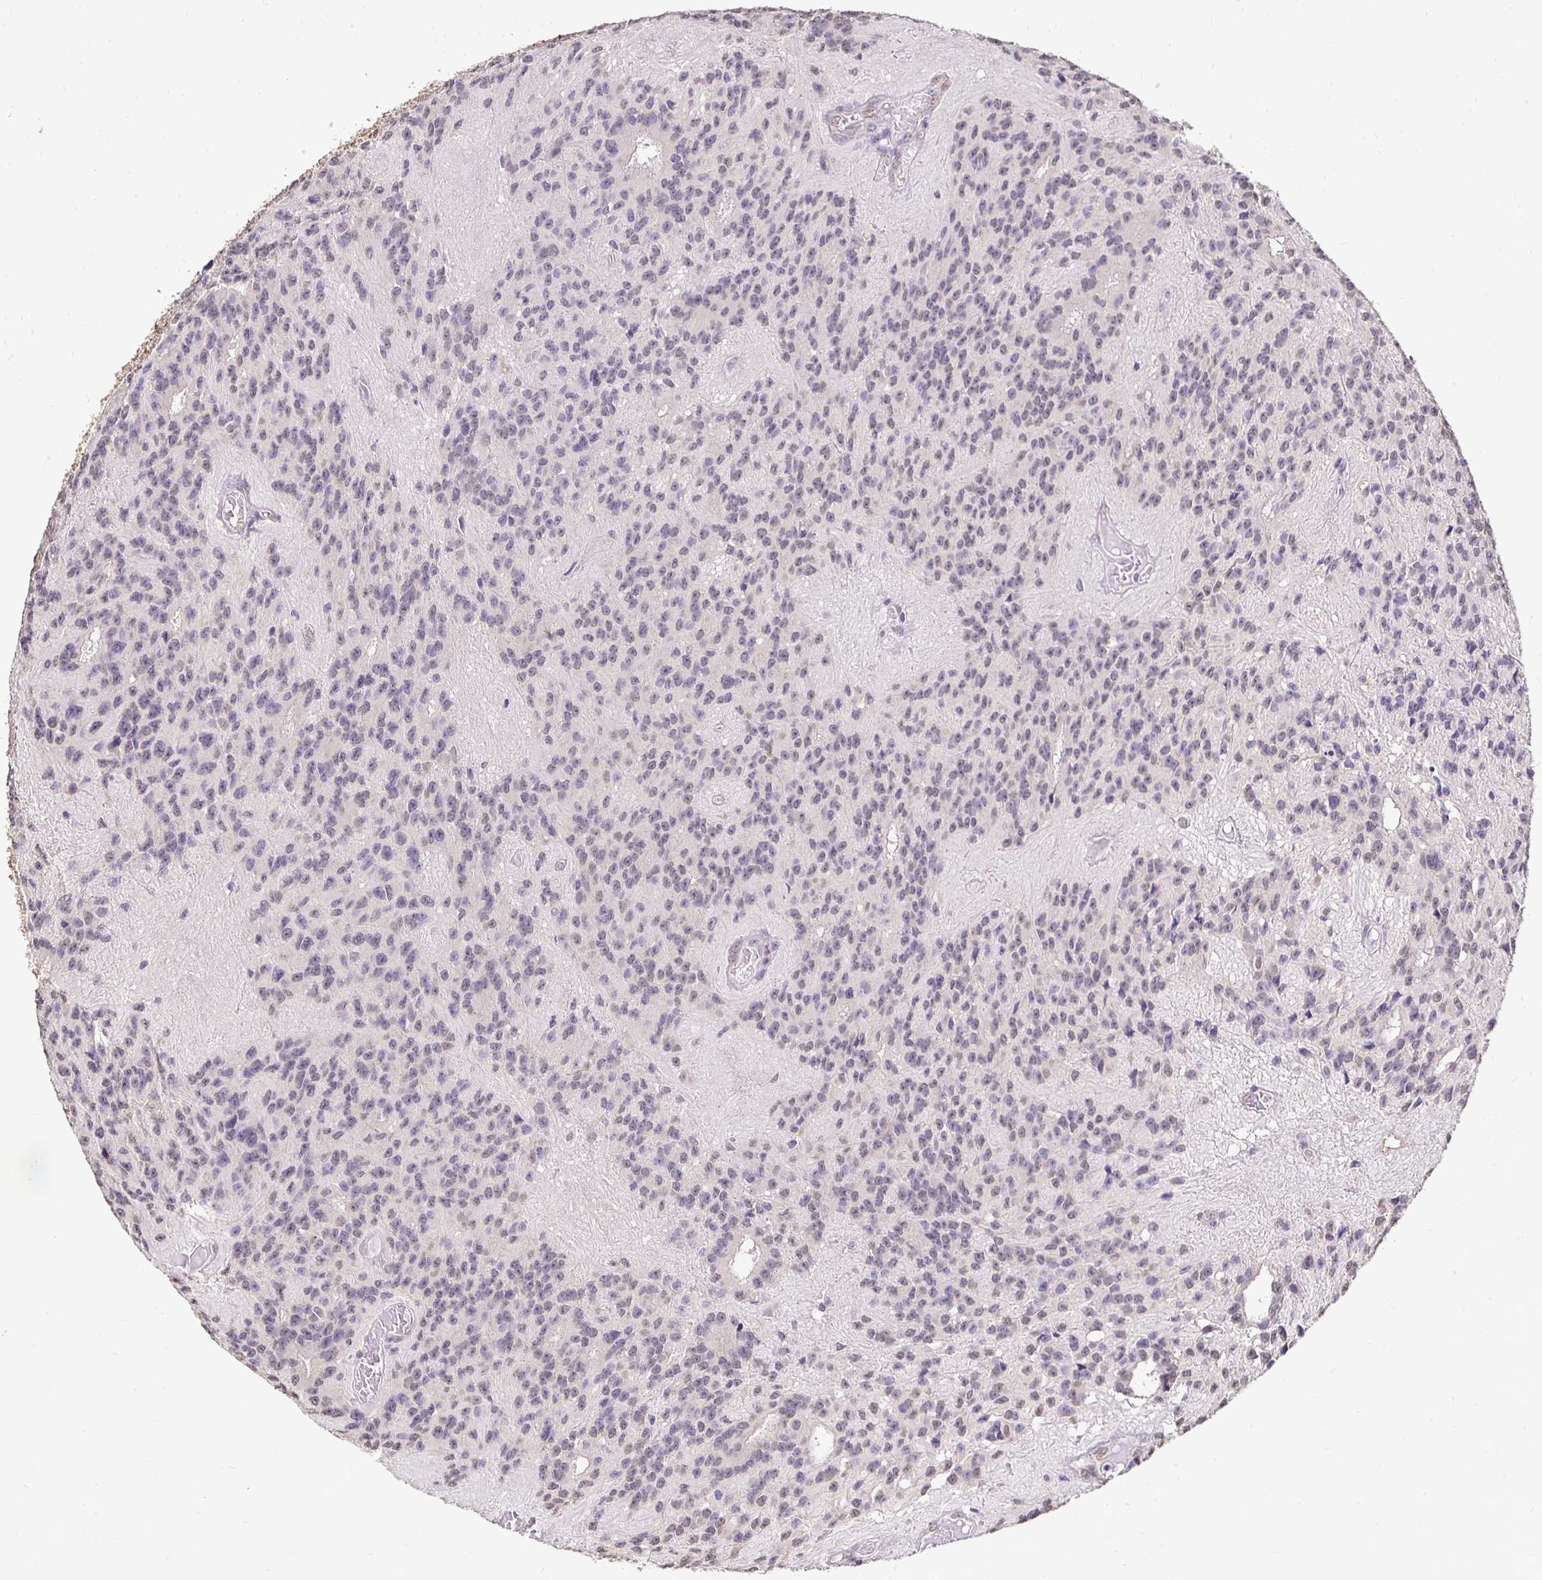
{"staining": {"intensity": "negative", "quantity": "none", "location": "none"}, "tissue": "glioma", "cell_type": "Tumor cells", "image_type": "cancer", "snomed": [{"axis": "morphology", "description": "Glioma, malignant, Low grade"}, {"axis": "topography", "description": "Brain"}], "caption": "Immunohistochemistry histopathology image of neoplastic tissue: human malignant glioma (low-grade) stained with DAB (3,3'-diaminobenzidine) displays no significant protein expression in tumor cells. (DAB (3,3'-diaminobenzidine) immunohistochemistry (IHC), high magnification).", "gene": "RHEBL1", "patient": {"sex": "male", "age": 31}}